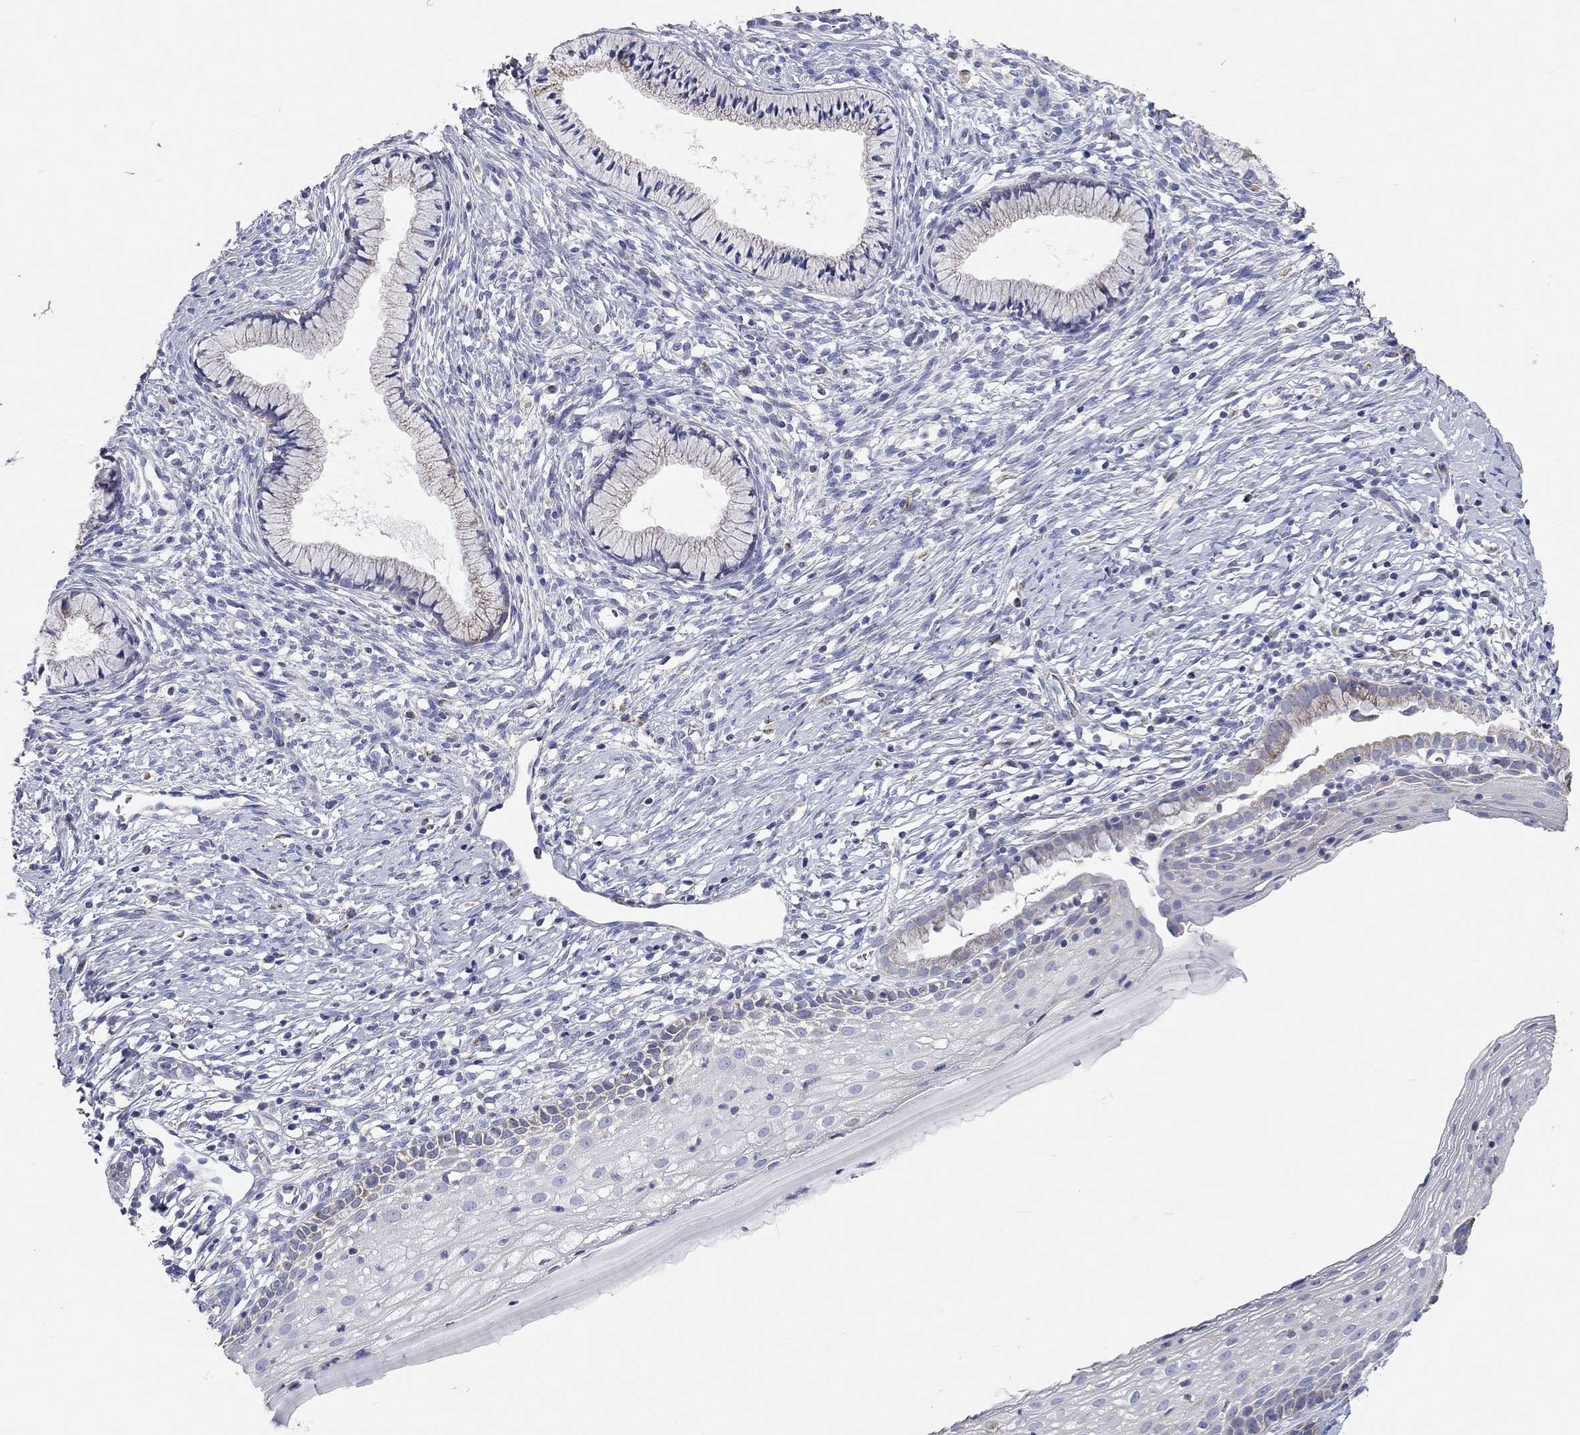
{"staining": {"intensity": "negative", "quantity": "none", "location": "none"}, "tissue": "cervix", "cell_type": "Glandular cells", "image_type": "normal", "snomed": [{"axis": "morphology", "description": "Normal tissue, NOS"}, {"axis": "topography", "description": "Cervix"}], "caption": "Glandular cells show no significant protein expression in benign cervix.", "gene": "RCAN1", "patient": {"sex": "female", "age": 39}}